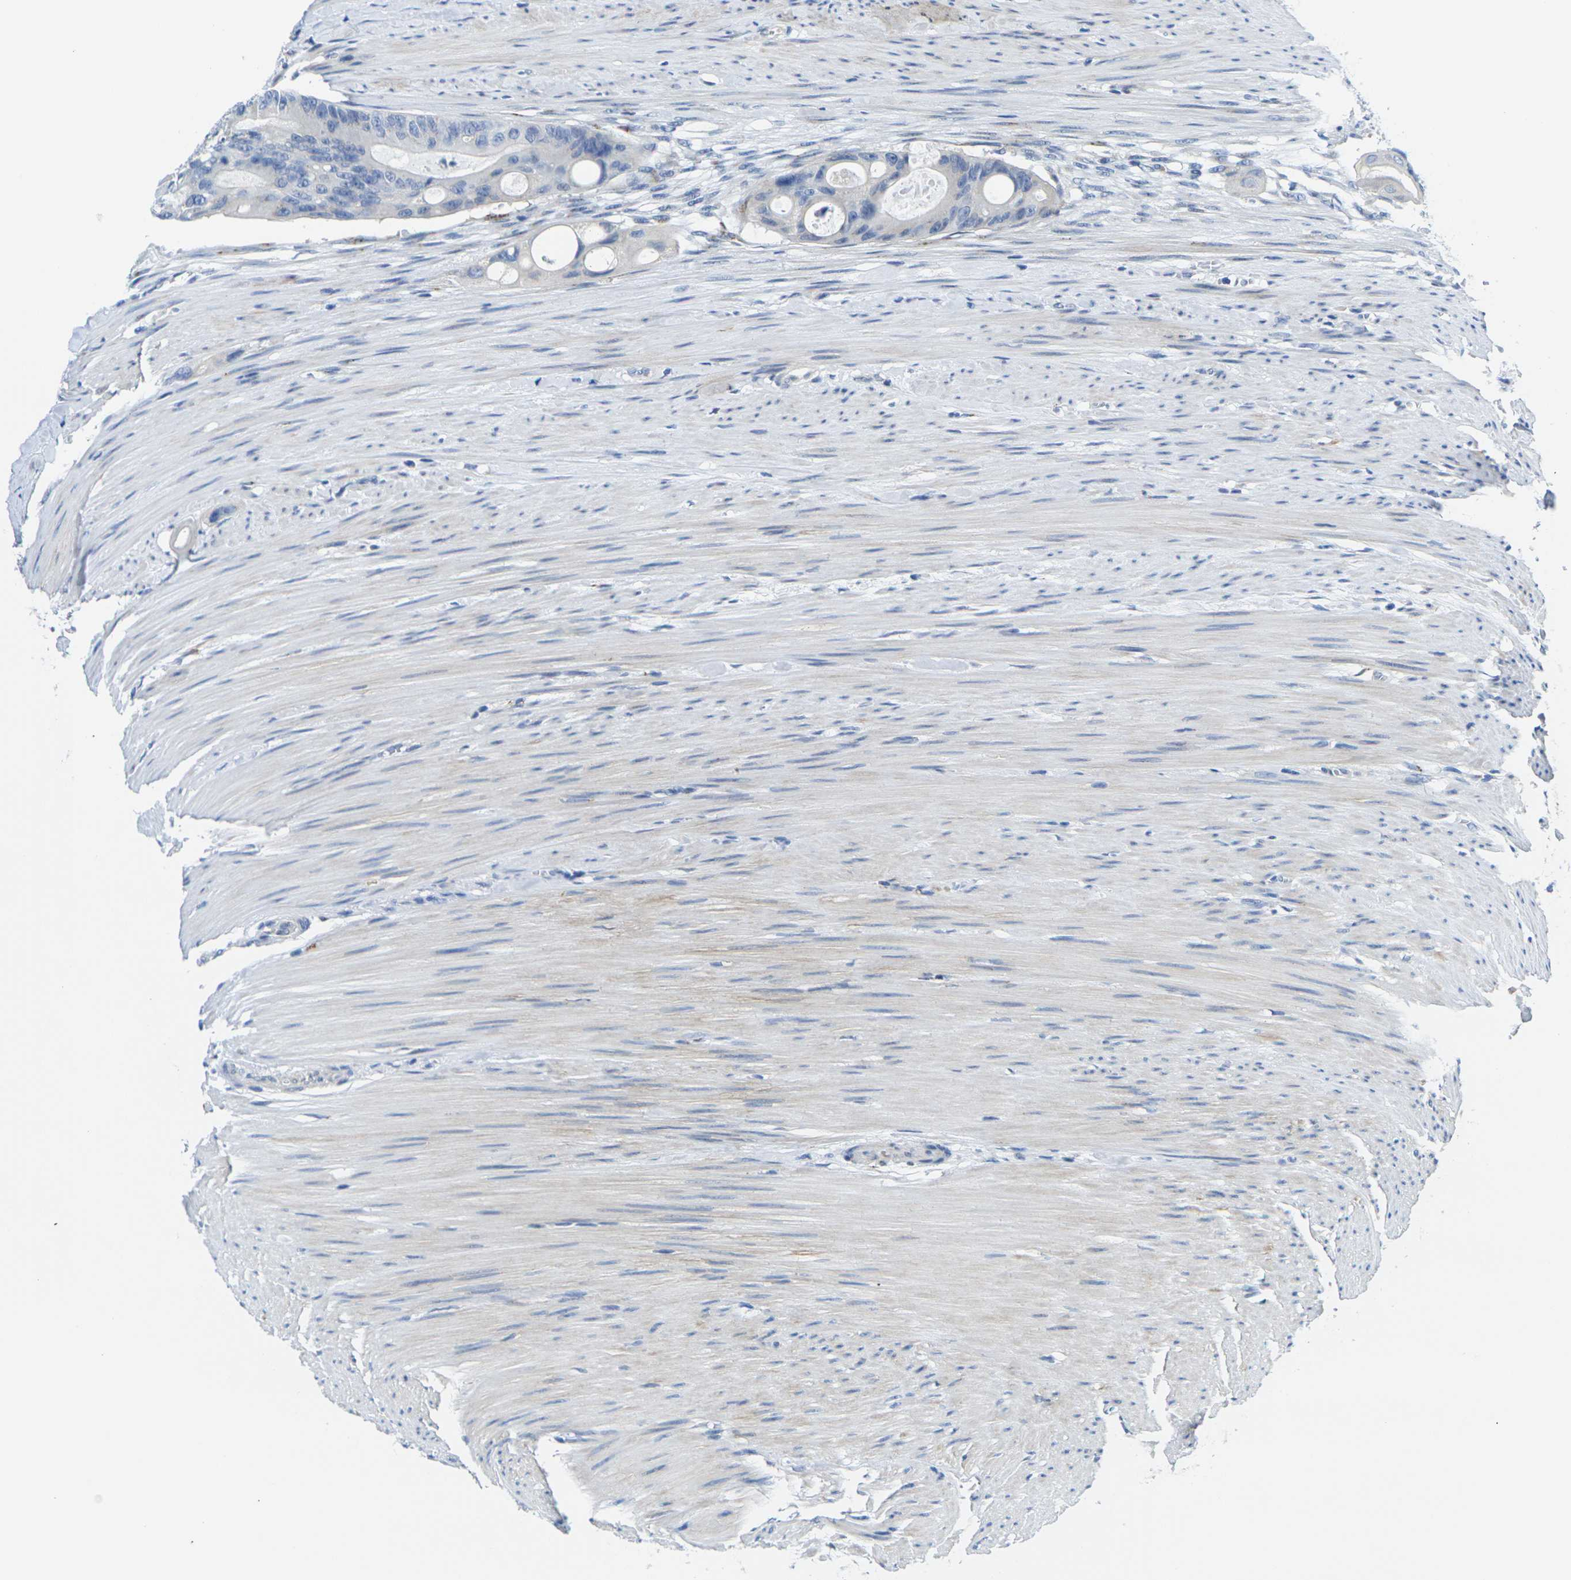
{"staining": {"intensity": "negative", "quantity": "none", "location": "none"}, "tissue": "colorectal cancer", "cell_type": "Tumor cells", "image_type": "cancer", "snomed": [{"axis": "morphology", "description": "Adenocarcinoma, NOS"}, {"axis": "topography", "description": "Colon"}], "caption": "High magnification brightfield microscopy of adenocarcinoma (colorectal) stained with DAB (3,3'-diaminobenzidine) (brown) and counterstained with hematoxylin (blue): tumor cells show no significant positivity.", "gene": "CRK", "patient": {"sex": "female", "age": 57}}